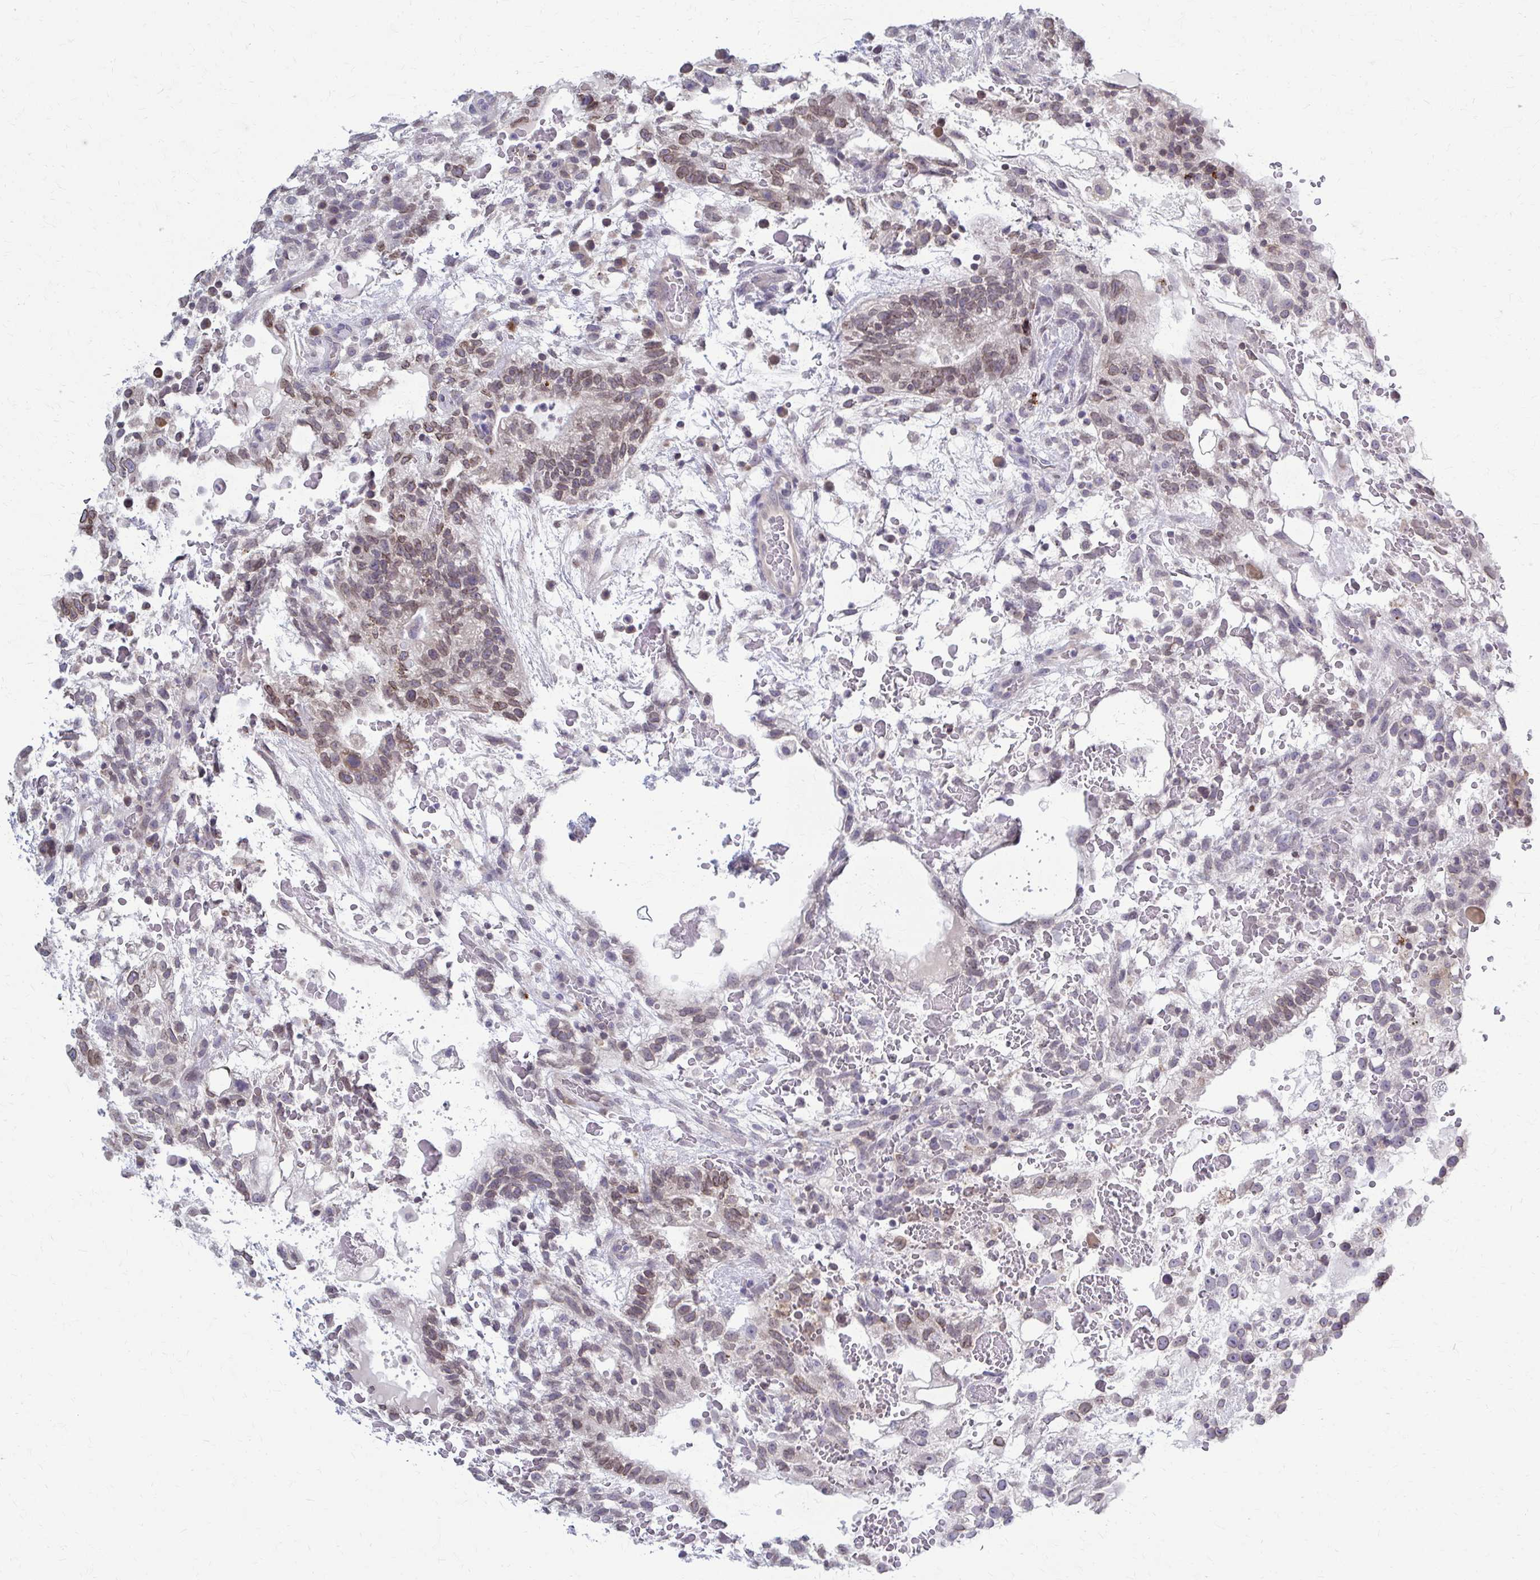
{"staining": {"intensity": "weak", "quantity": "25%-75%", "location": "cytoplasmic/membranous"}, "tissue": "testis cancer", "cell_type": "Tumor cells", "image_type": "cancer", "snomed": [{"axis": "morphology", "description": "Normal tissue, NOS"}, {"axis": "morphology", "description": "Carcinoma, Embryonal, NOS"}, {"axis": "topography", "description": "Testis"}], "caption": "This histopathology image demonstrates testis cancer (embryonal carcinoma) stained with immunohistochemistry (IHC) to label a protein in brown. The cytoplasmic/membranous of tumor cells show weak positivity for the protein. Nuclei are counter-stained blue.", "gene": "MCRIP2", "patient": {"sex": "male", "age": 32}}